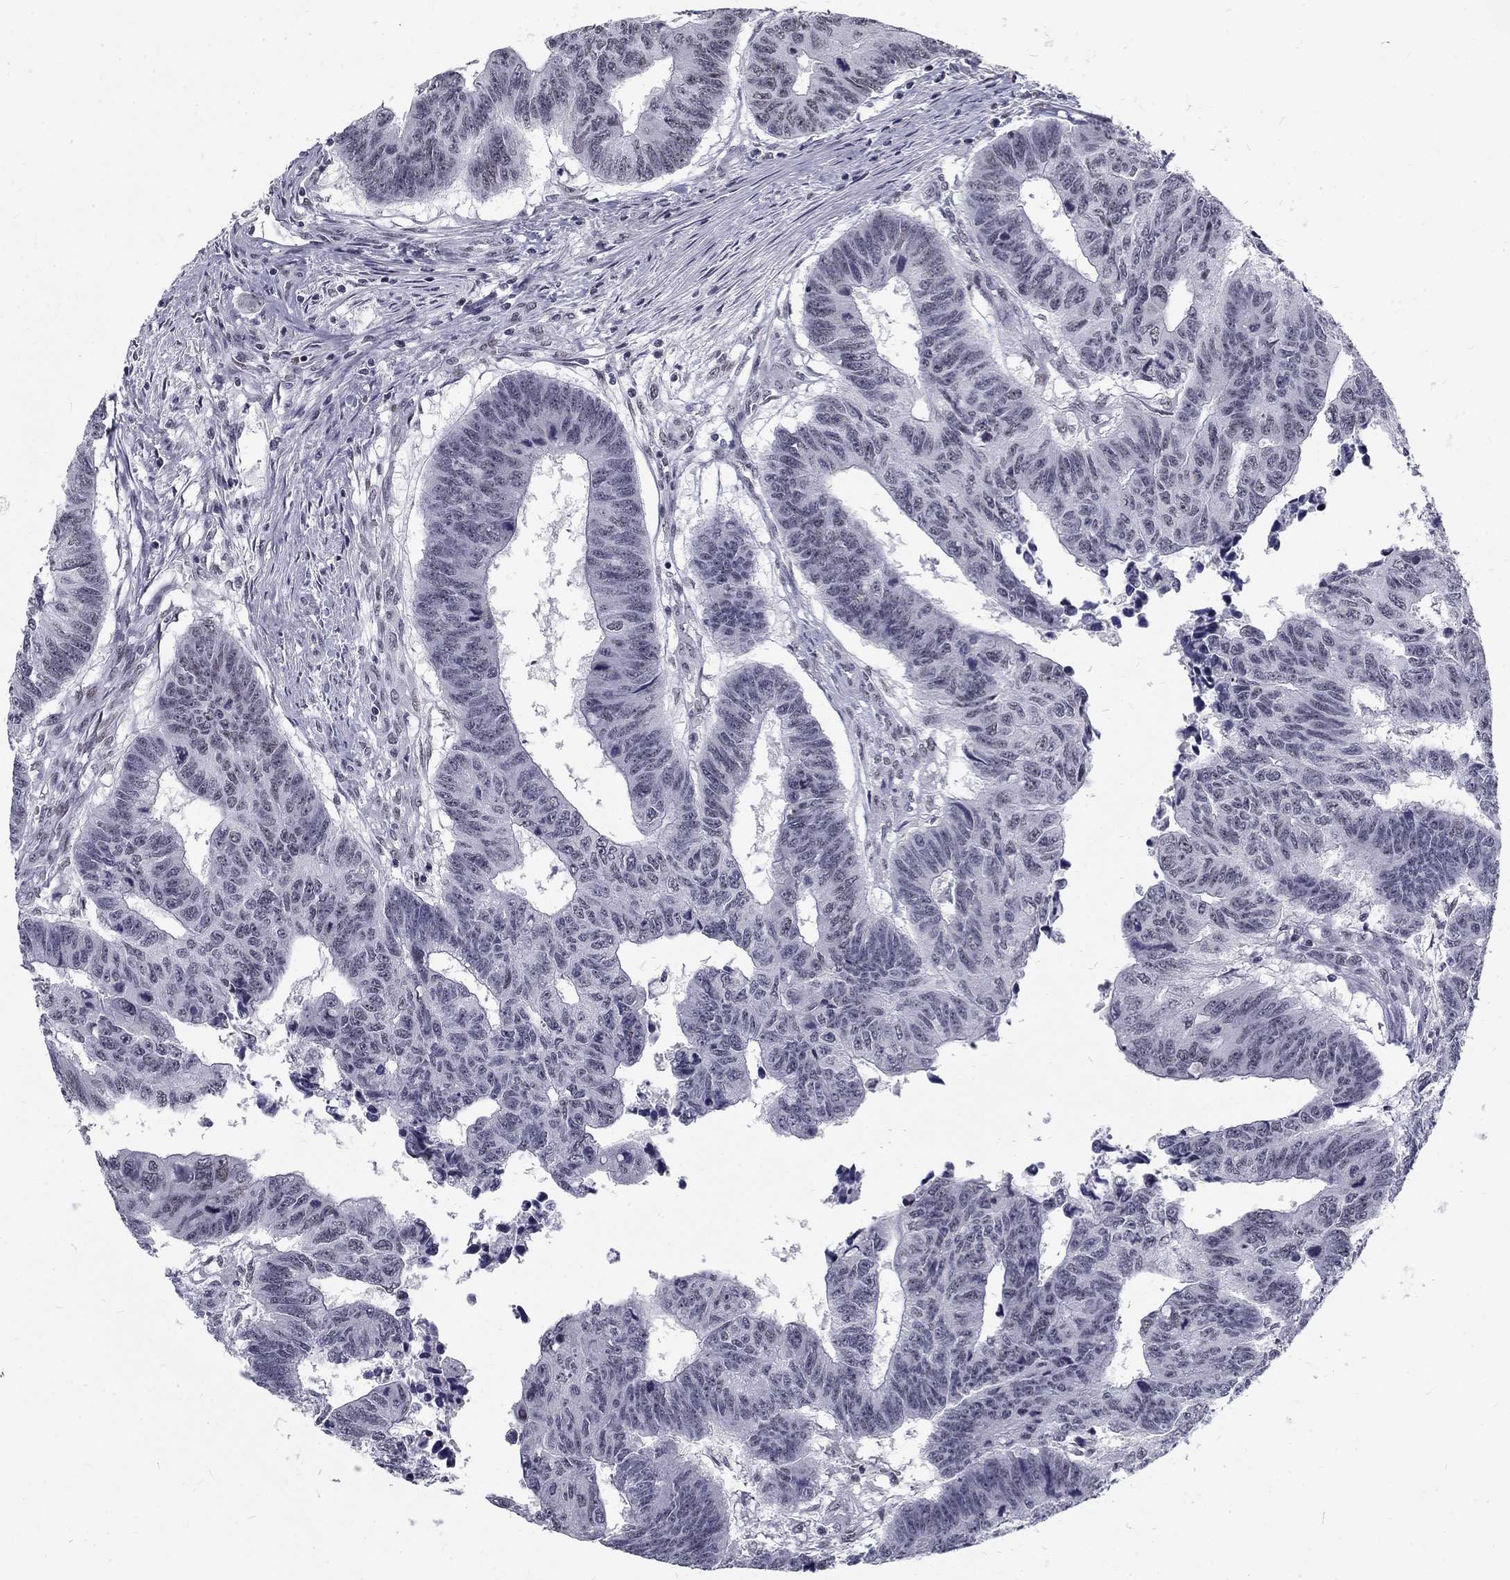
{"staining": {"intensity": "negative", "quantity": "none", "location": "none"}, "tissue": "colorectal cancer", "cell_type": "Tumor cells", "image_type": "cancer", "snomed": [{"axis": "morphology", "description": "Adenocarcinoma, NOS"}, {"axis": "topography", "description": "Rectum"}], "caption": "Human adenocarcinoma (colorectal) stained for a protein using immunohistochemistry (IHC) displays no positivity in tumor cells.", "gene": "SNORC", "patient": {"sex": "female", "age": 85}}